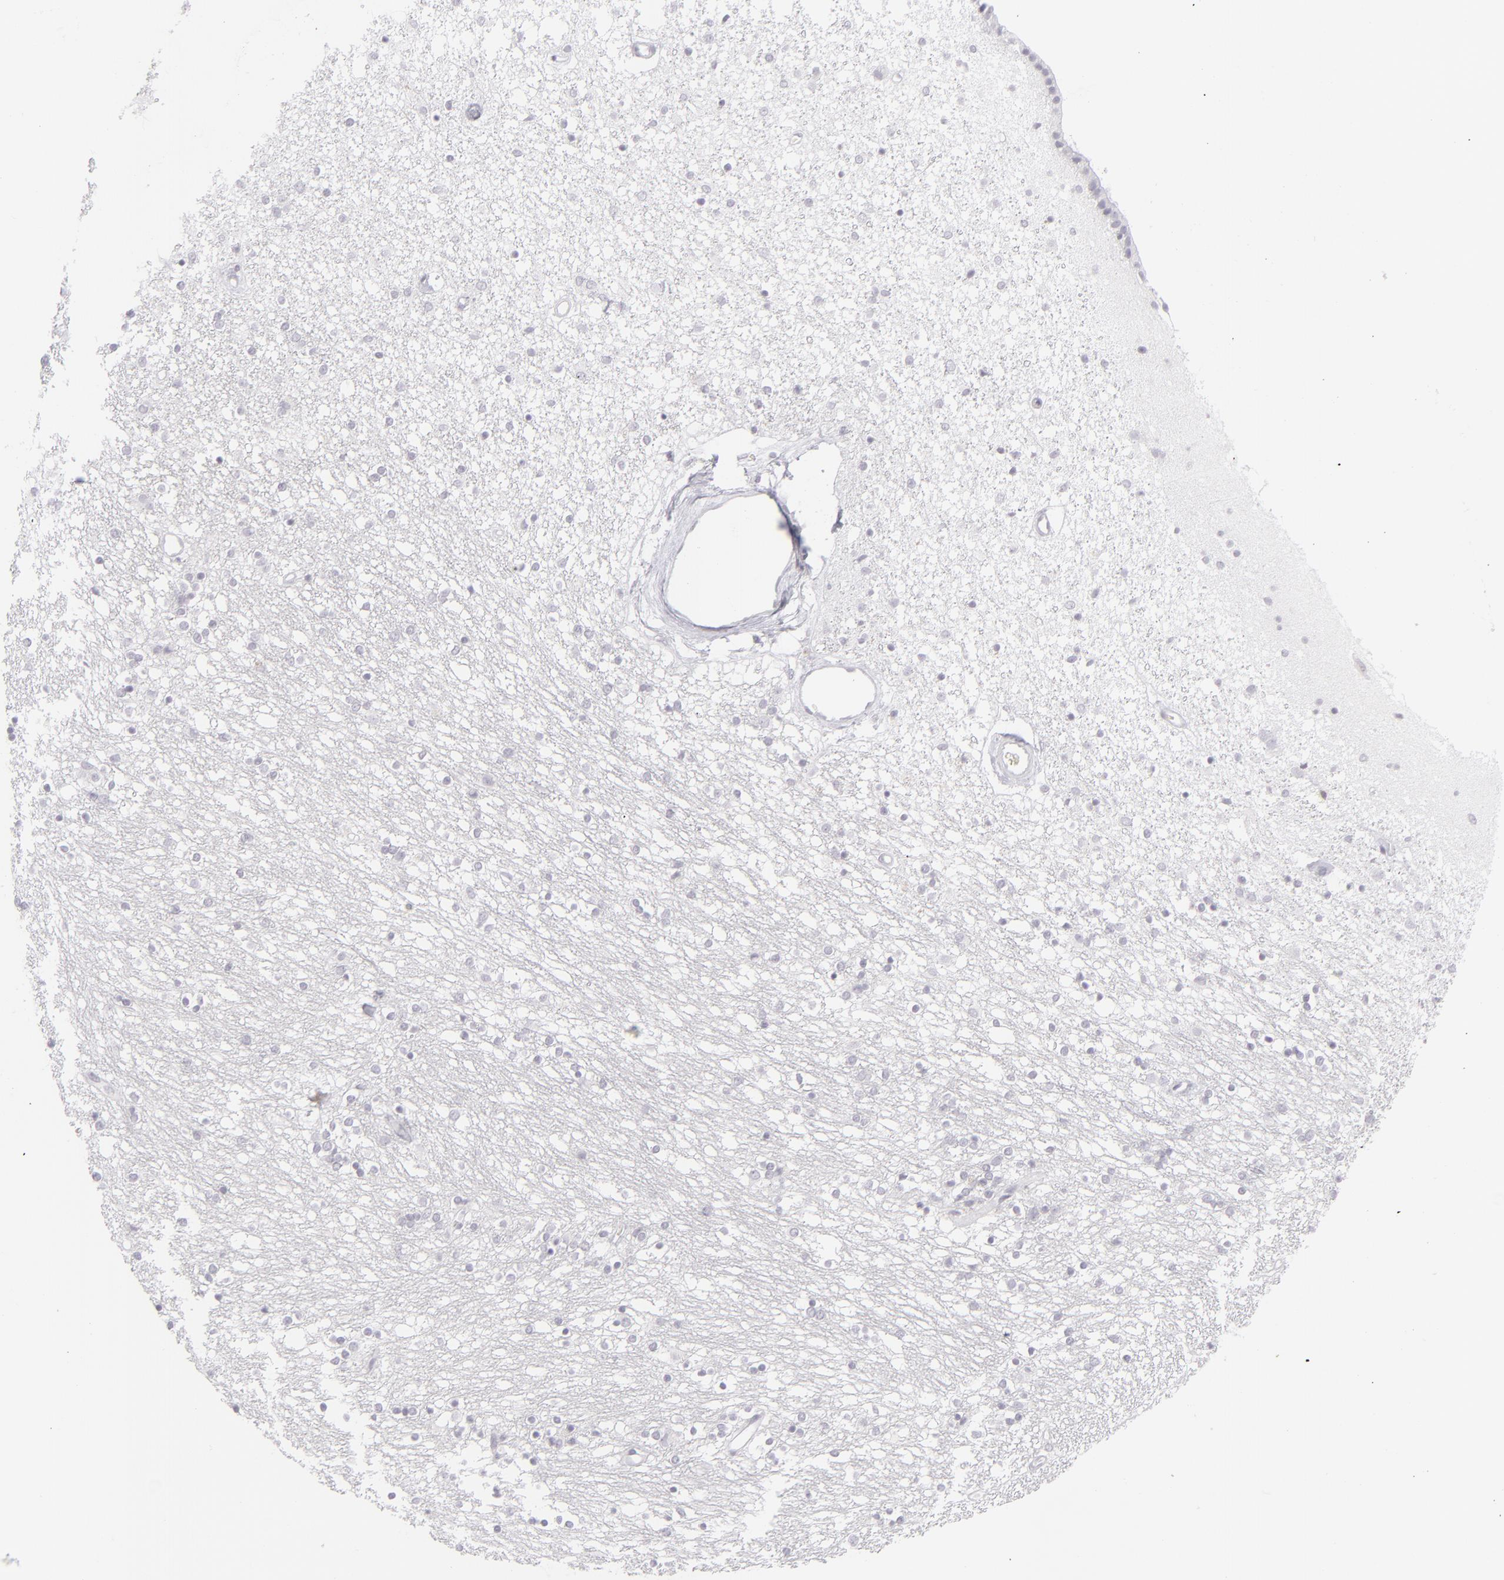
{"staining": {"intensity": "negative", "quantity": "none", "location": "none"}, "tissue": "caudate", "cell_type": "Glial cells", "image_type": "normal", "snomed": [{"axis": "morphology", "description": "Normal tissue, NOS"}, {"axis": "topography", "description": "Lateral ventricle wall"}], "caption": "IHC histopathology image of benign caudate: human caudate stained with DAB (3,3'-diaminobenzidine) shows no significant protein positivity in glial cells. Brightfield microscopy of IHC stained with DAB (brown) and hematoxylin (blue), captured at high magnification.", "gene": "CD7", "patient": {"sex": "female", "age": 54}}